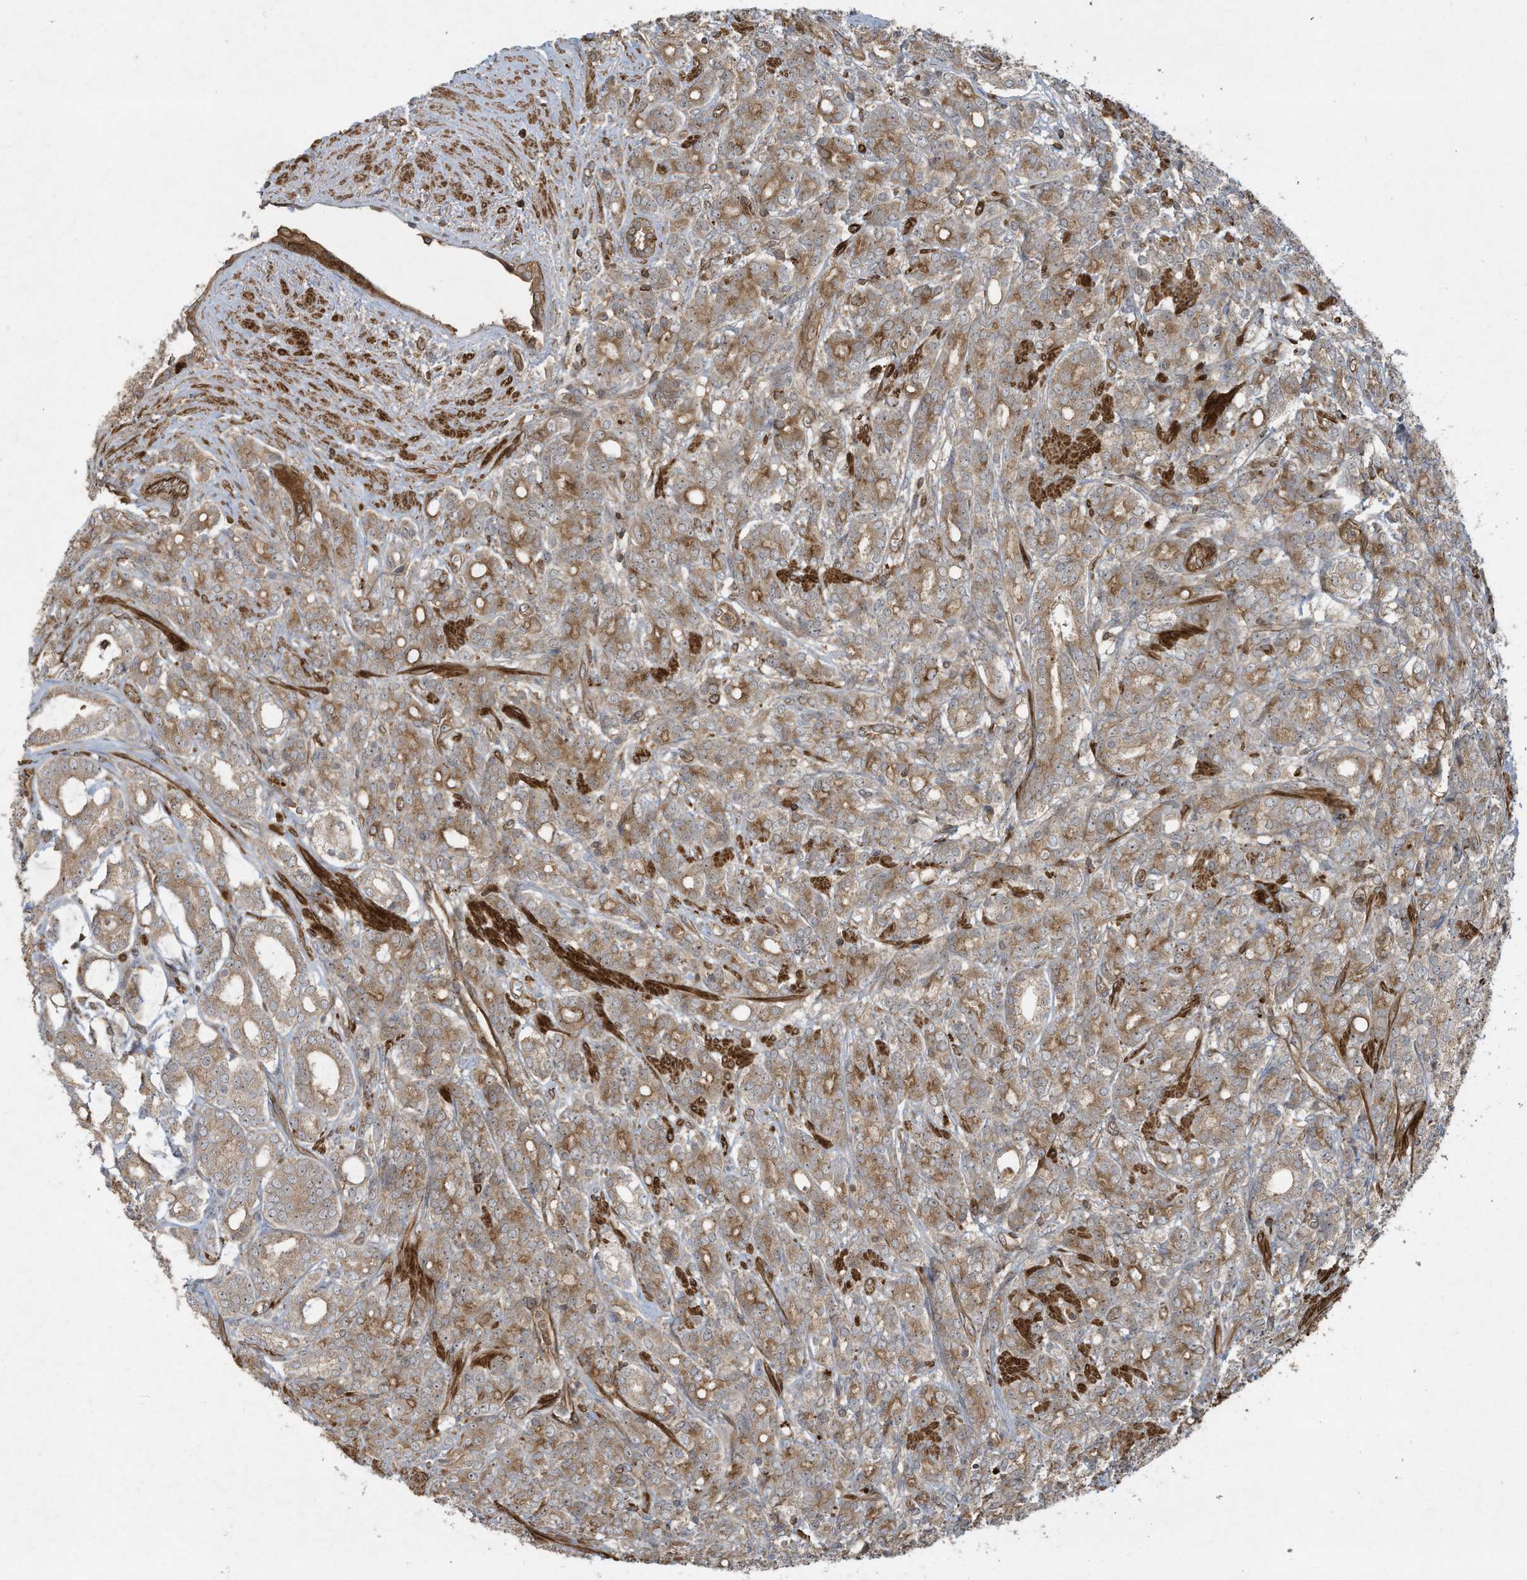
{"staining": {"intensity": "moderate", "quantity": ">75%", "location": "cytoplasmic/membranous"}, "tissue": "prostate cancer", "cell_type": "Tumor cells", "image_type": "cancer", "snomed": [{"axis": "morphology", "description": "Adenocarcinoma, High grade"}, {"axis": "topography", "description": "Prostate"}], "caption": "A micrograph of human prostate cancer stained for a protein shows moderate cytoplasmic/membranous brown staining in tumor cells.", "gene": "DDIT4", "patient": {"sex": "male", "age": 62}}